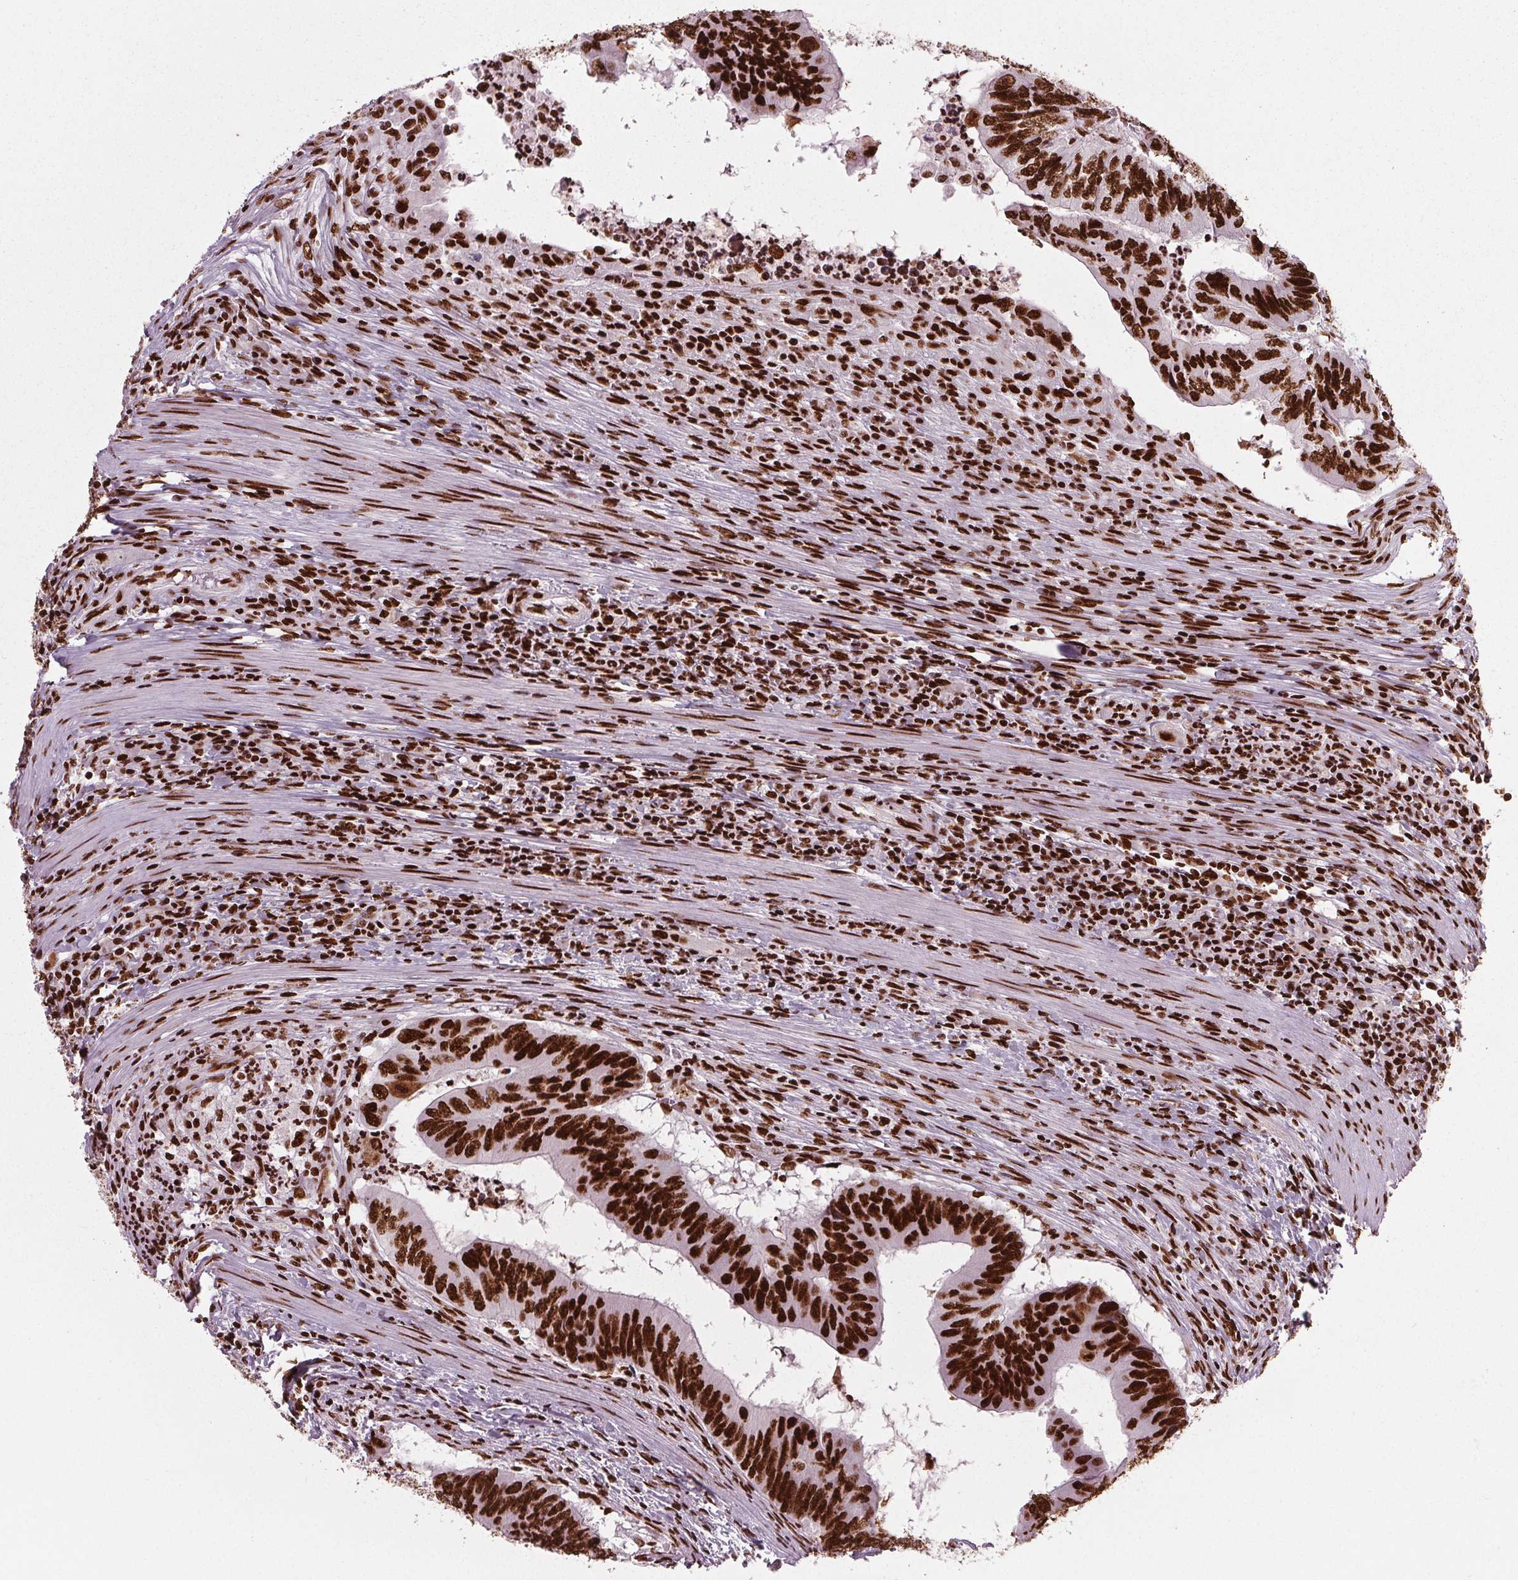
{"staining": {"intensity": "strong", "quantity": ">75%", "location": "nuclear"}, "tissue": "colorectal cancer", "cell_type": "Tumor cells", "image_type": "cancer", "snomed": [{"axis": "morphology", "description": "Adenocarcinoma, NOS"}, {"axis": "topography", "description": "Colon"}], "caption": "Adenocarcinoma (colorectal) stained with a brown dye demonstrates strong nuclear positive staining in about >75% of tumor cells.", "gene": "BRD4", "patient": {"sex": "male", "age": 53}}